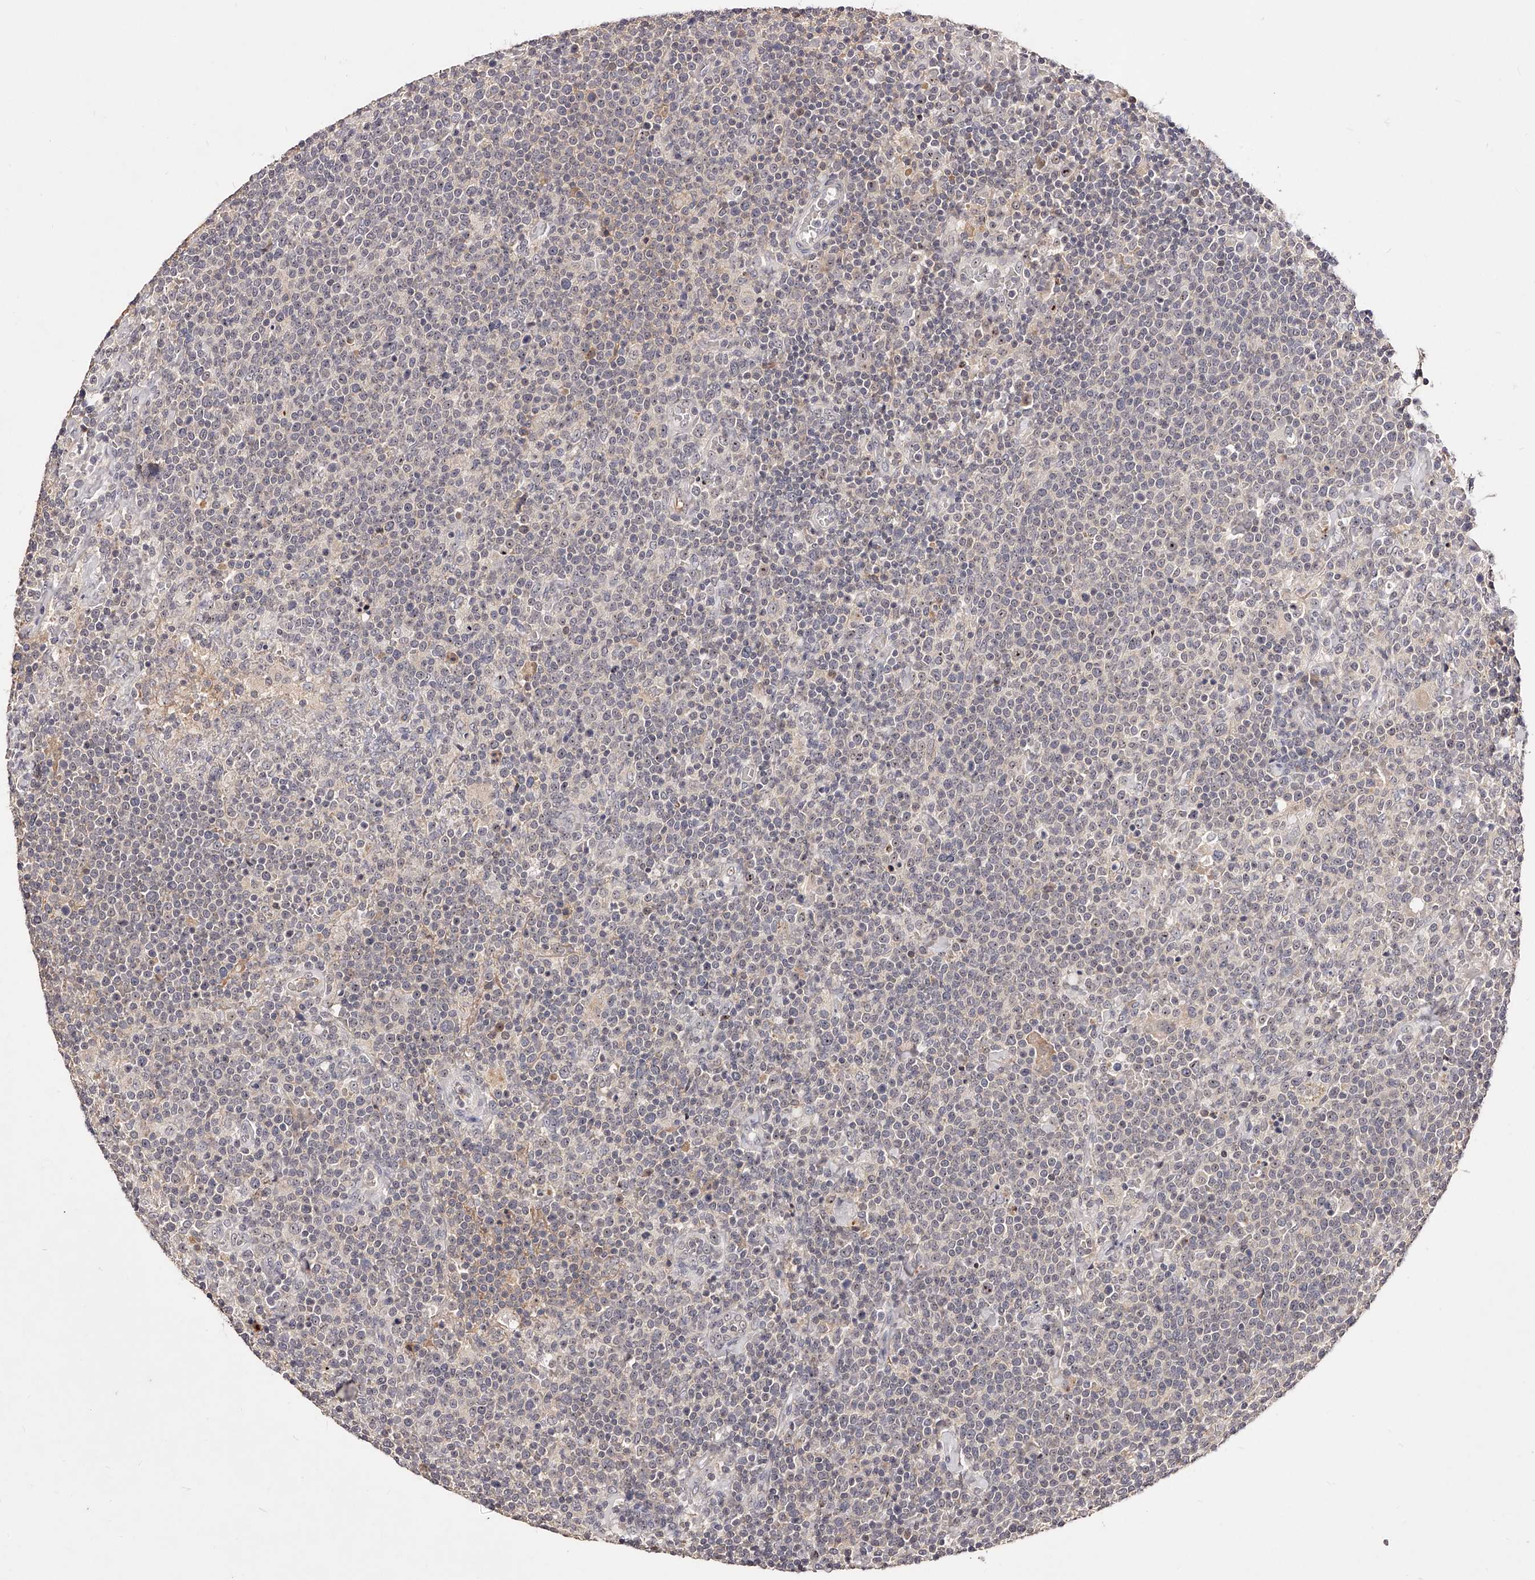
{"staining": {"intensity": "negative", "quantity": "none", "location": "none"}, "tissue": "lymphoma", "cell_type": "Tumor cells", "image_type": "cancer", "snomed": [{"axis": "morphology", "description": "Malignant lymphoma, non-Hodgkin's type, High grade"}, {"axis": "topography", "description": "Lymph node"}], "caption": "Tumor cells show no significant protein positivity in high-grade malignant lymphoma, non-Hodgkin's type.", "gene": "PHACTR1", "patient": {"sex": "male", "age": 61}}